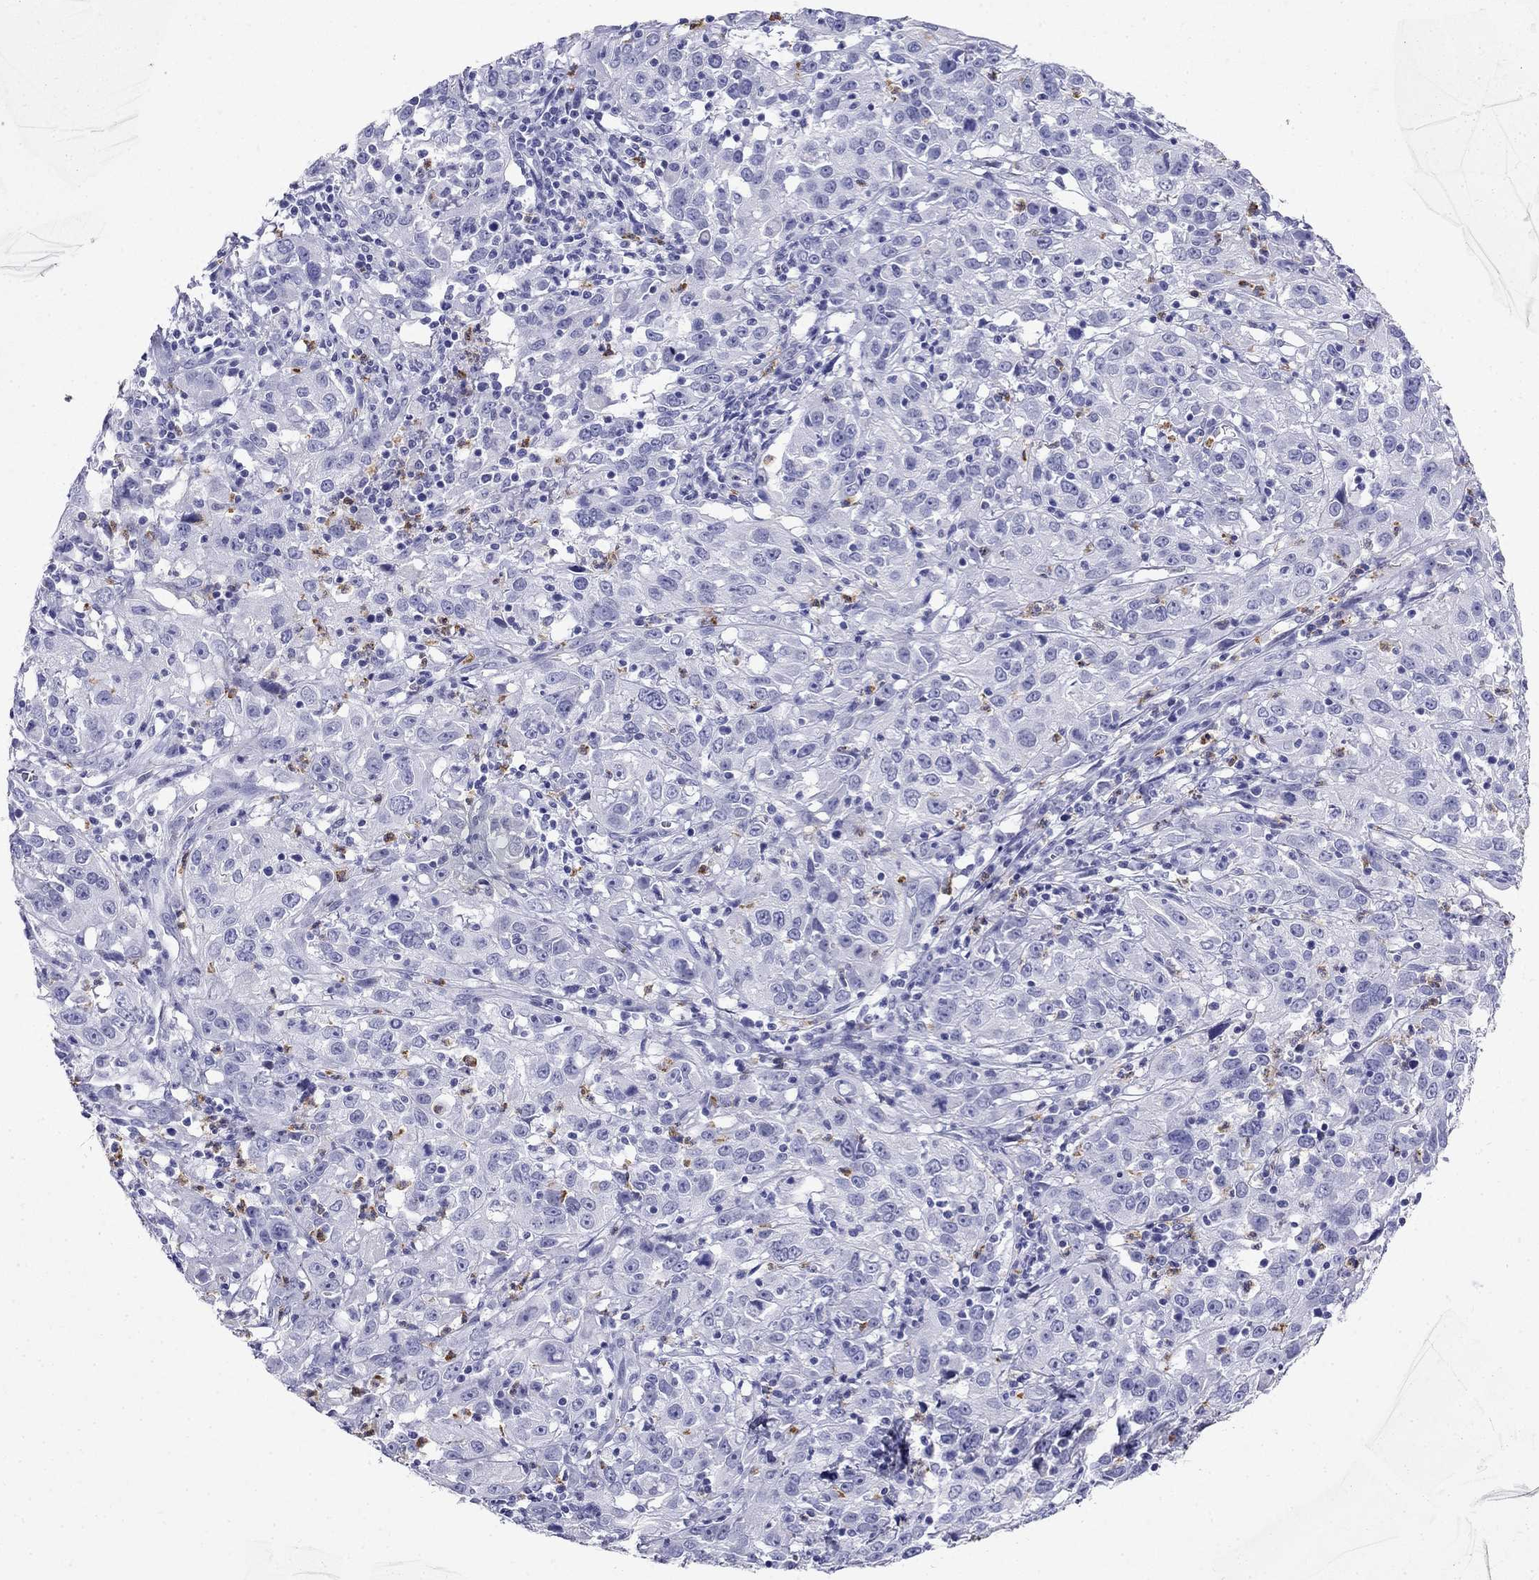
{"staining": {"intensity": "negative", "quantity": "none", "location": "none"}, "tissue": "cervical cancer", "cell_type": "Tumor cells", "image_type": "cancer", "snomed": [{"axis": "morphology", "description": "Squamous cell carcinoma, NOS"}, {"axis": "topography", "description": "Cervix"}], "caption": "Human cervical cancer (squamous cell carcinoma) stained for a protein using immunohistochemistry (IHC) displays no staining in tumor cells.", "gene": "PPP1R36", "patient": {"sex": "female", "age": 32}}